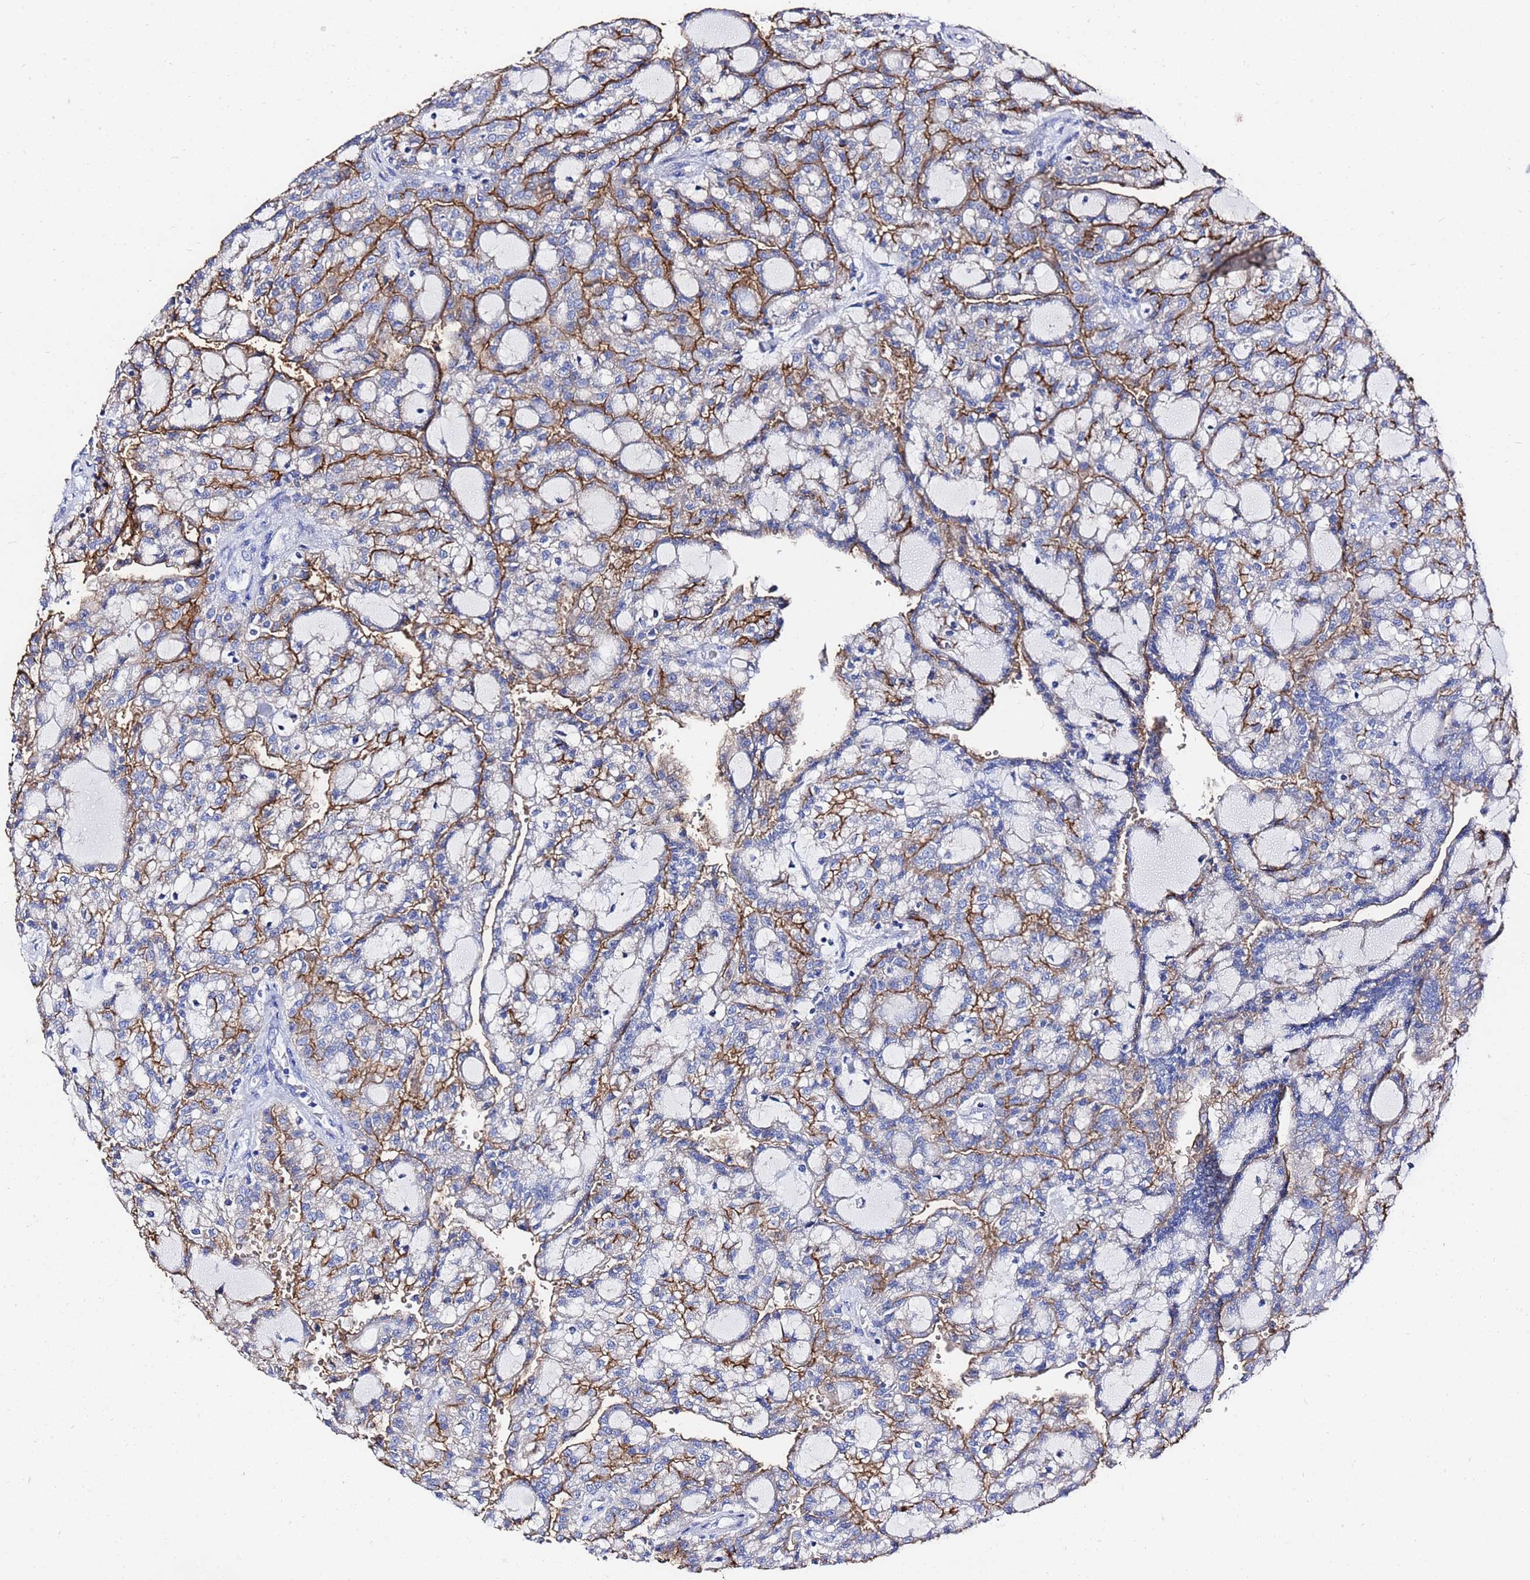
{"staining": {"intensity": "moderate", "quantity": "25%-75%", "location": "cytoplasmic/membranous"}, "tissue": "renal cancer", "cell_type": "Tumor cells", "image_type": "cancer", "snomed": [{"axis": "morphology", "description": "Adenocarcinoma, NOS"}, {"axis": "topography", "description": "Kidney"}], "caption": "An image of human renal cancer (adenocarcinoma) stained for a protein reveals moderate cytoplasmic/membranous brown staining in tumor cells.", "gene": "GGT1", "patient": {"sex": "male", "age": 63}}